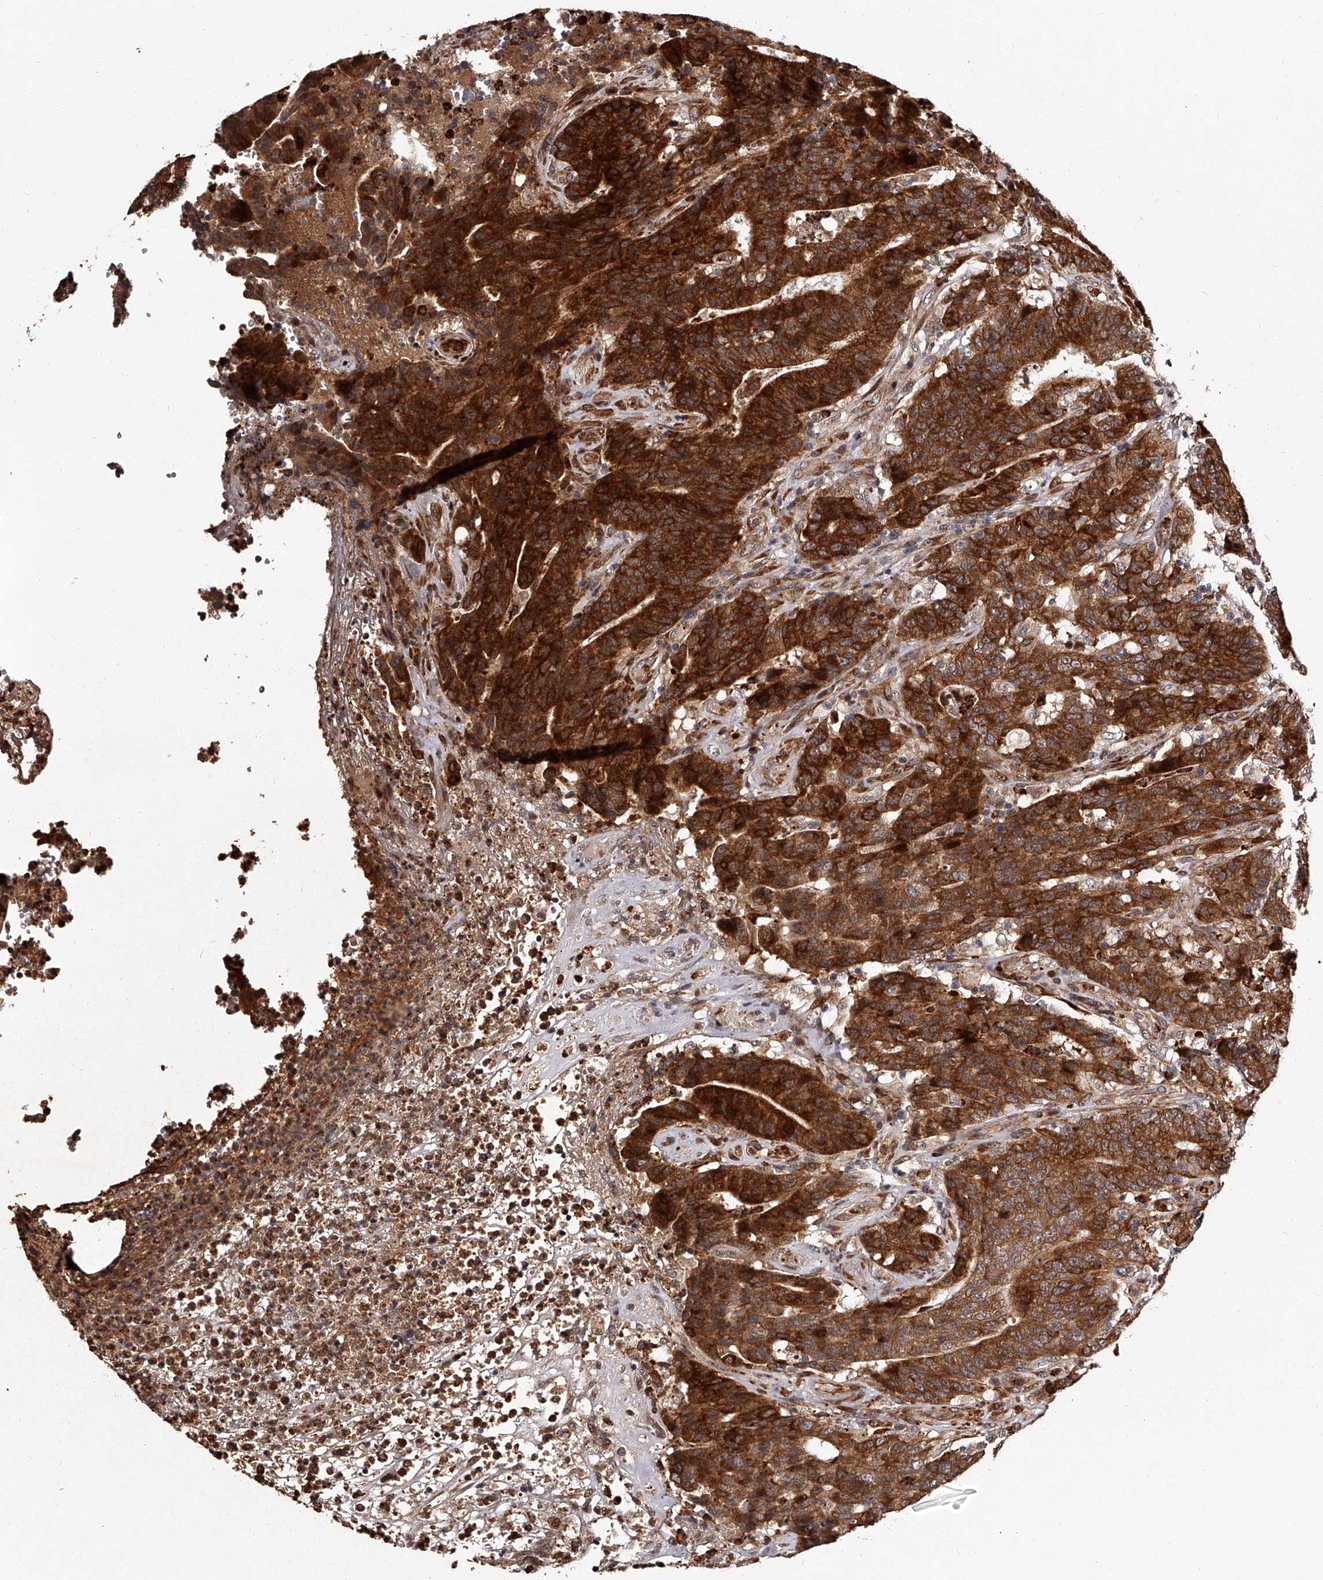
{"staining": {"intensity": "strong", "quantity": ">75%", "location": "cytoplasmic/membranous"}, "tissue": "colorectal cancer", "cell_type": "Tumor cells", "image_type": "cancer", "snomed": [{"axis": "morphology", "description": "Normal tissue, NOS"}, {"axis": "morphology", "description": "Adenocarcinoma, NOS"}, {"axis": "topography", "description": "Colon"}], "caption": "Immunohistochemical staining of colorectal cancer demonstrates high levels of strong cytoplasmic/membranous protein positivity in approximately >75% of tumor cells.", "gene": "RSC1A1", "patient": {"sex": "female", "age": 75}}